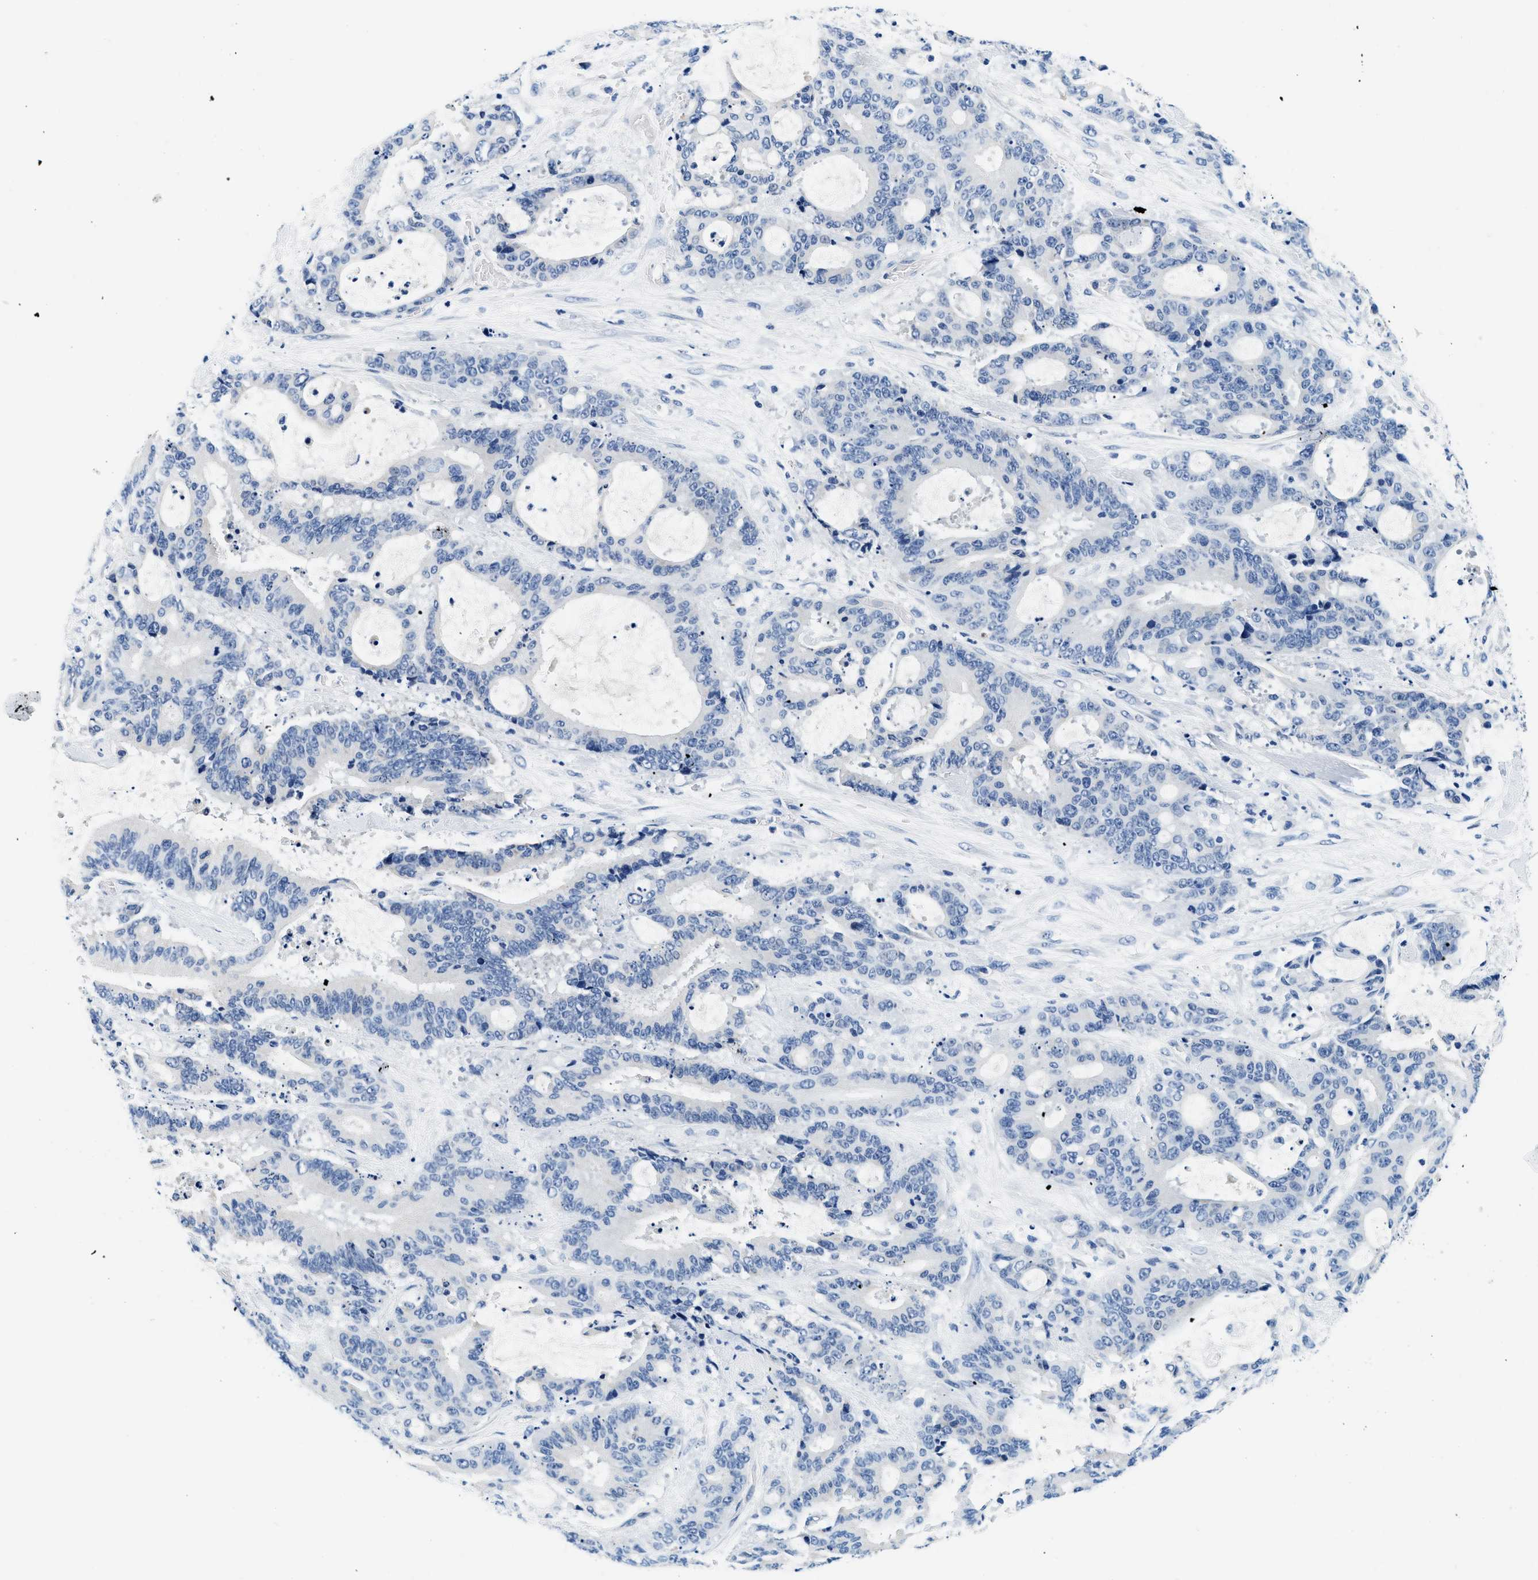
{"staining": {"intensity": "negative", "quantity": "none", "location": "none"}, "tissue": "liver cancer", "cell_type": "Tumor cells", "image_type": "cancer", "snomed": [{"axis": "morphology", "description": "Normal tissue, NOS"}, {"axis": "morphology", "description": "Cholangiocarcinoma"}, {"axis": "topography", "description": "Liver"}, {"axis": "topography", "description": "Peripheral nerve tissue"}], "caption": "An image of liver cancer stained for a protein exhibits no brown staining in tumor cells.", "gene": "GSTM3", "patient": {"sex": "female", "age": 73}}